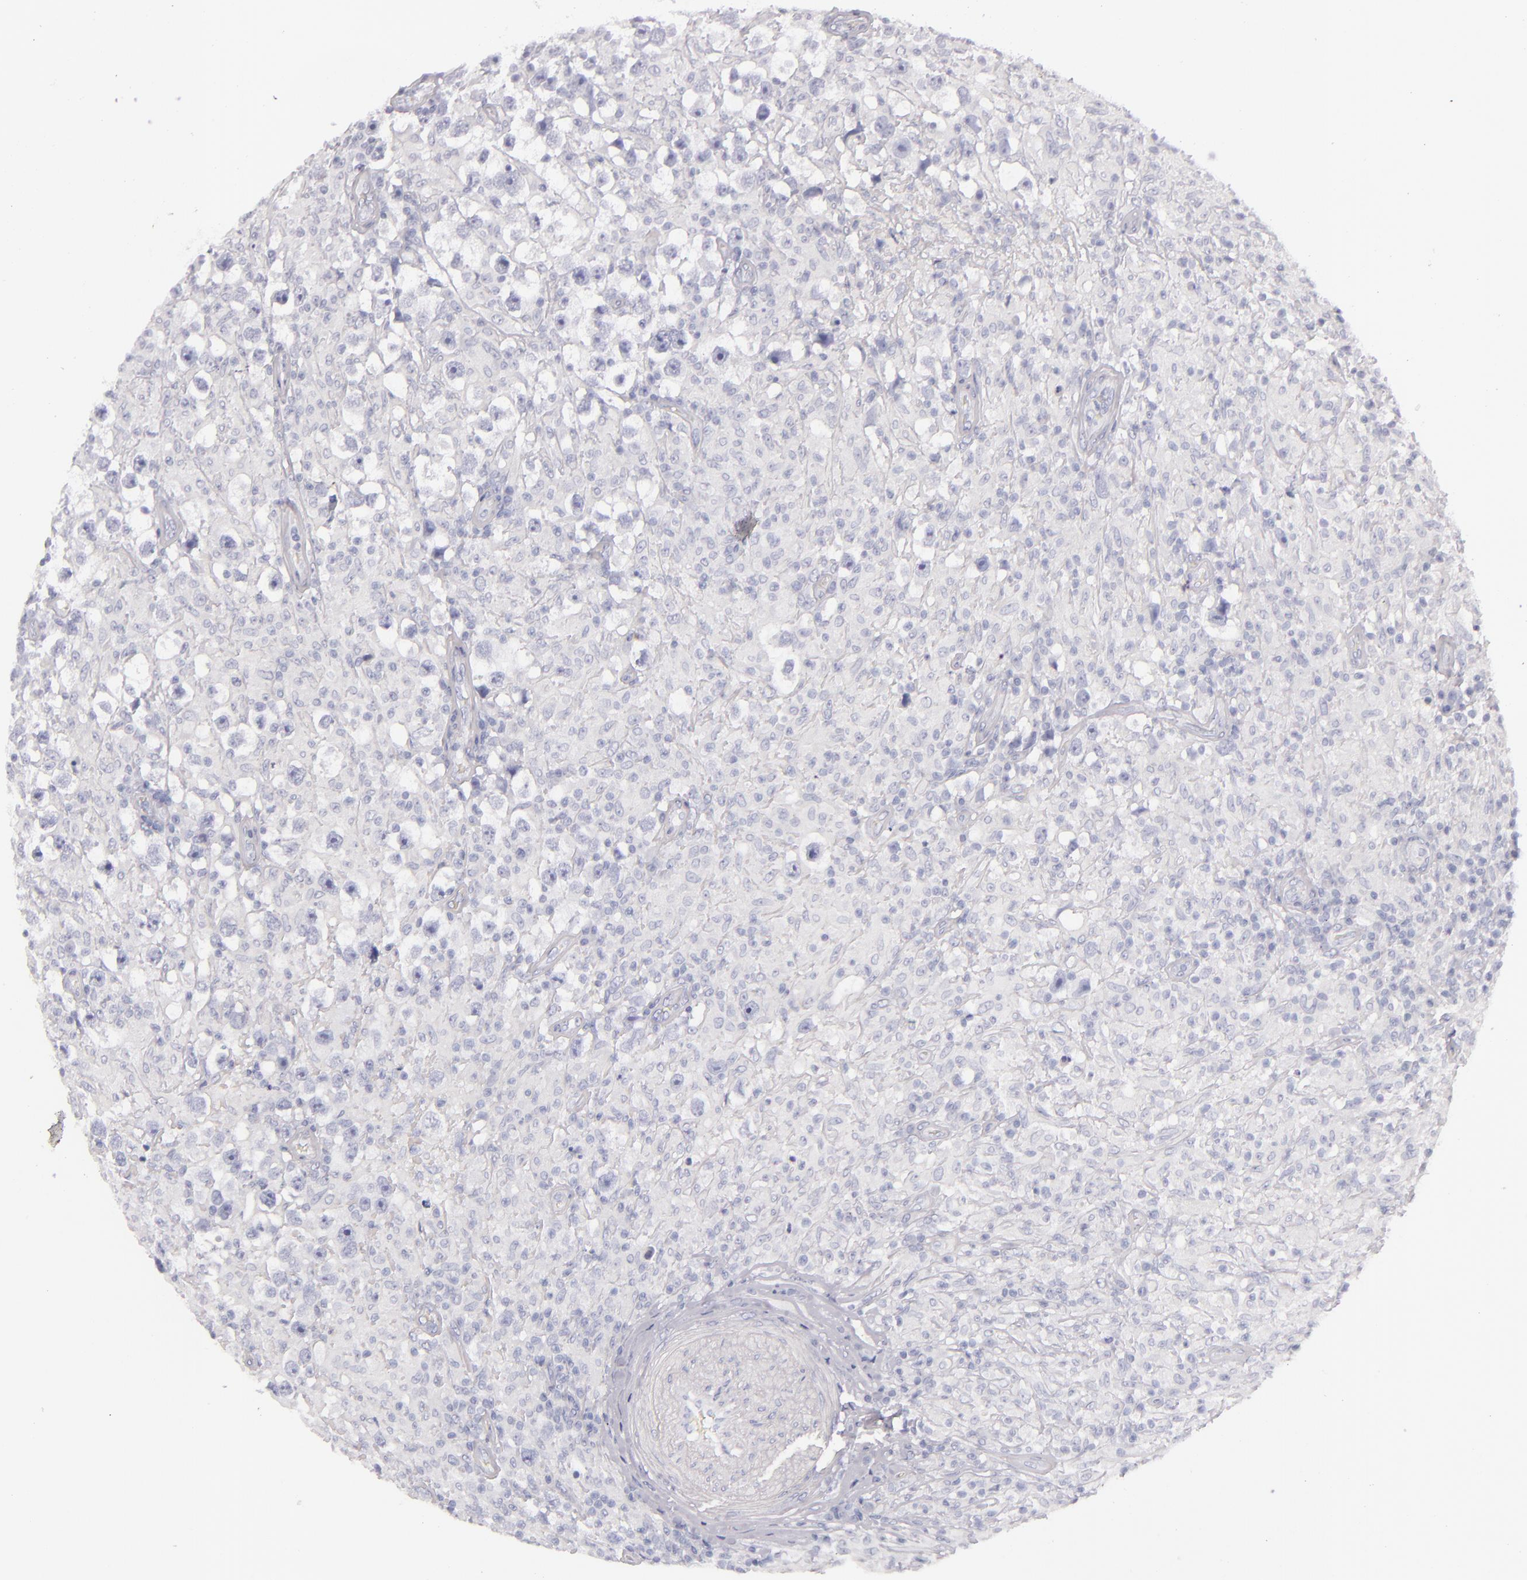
{"staining": {"intensity": "negative", "quantity": "none", "location": "none"}, "tissue": "testis cancer", "cell_type": "Tumor cells", "image_type": "cancer", "snomed": [{"axis": "morphology", "description": "Seminoma, NOS"}, {"axis": "topography", "description": "Testis"}], "caption": "DAB (3,3'-diaminobenzidine) immunohistochemical staining of testis cancer demonstrates no significant expression in tumor cells. (Stains: DAB immunohistochemistry (IHC) with hematoxylin counter stain, Microscopy: brightfield microscopy at high magnification).", "gene": "TPSD1", "patient": {"sex": "male", "age": 34}}